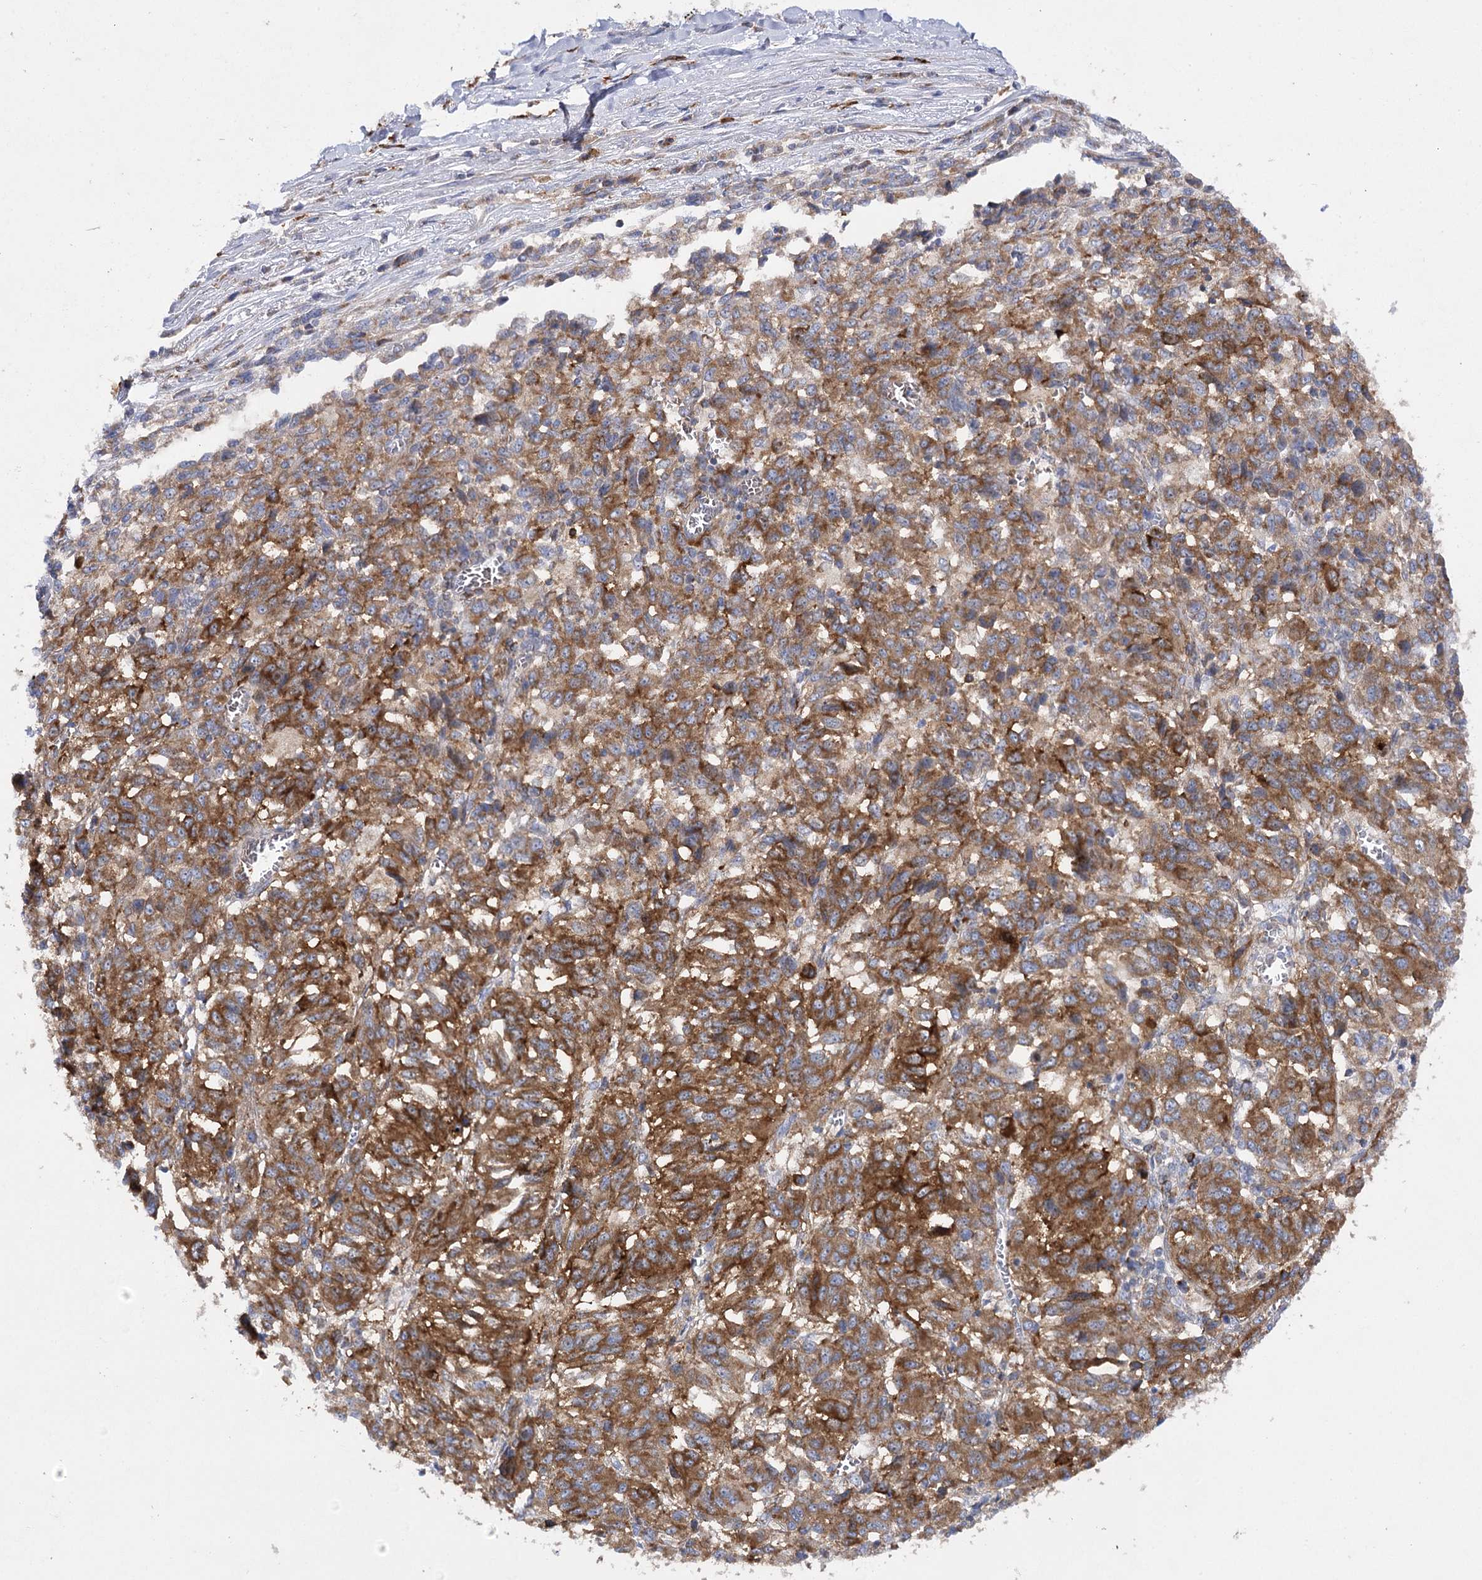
{"staining": {"intensity": "moderate", "quantity": ">75%", "location": "cytoplasmic/membranous"}, "tissue": "melanoma", "cell_type": "Tumor cells", "image_type": "cancer", "snomed": [{"axis": "morphology", "description": "Malignant melanoma, Metastatic site"}, {"axis": "topography", "description": "Lung"}], "caption": "A medium amount of moderate cytoplasmic/membranous staining is identified in about >75% of tumor cells in melanoma tissue. The staining is performed using DAB (3,3'-diaminobenzidine) brown chromogen to label protein expression. The nuclei are counter-stained blue using hematoxylin.", "gene": "COX15", "patient": {"sex": "male", "age": 64}}